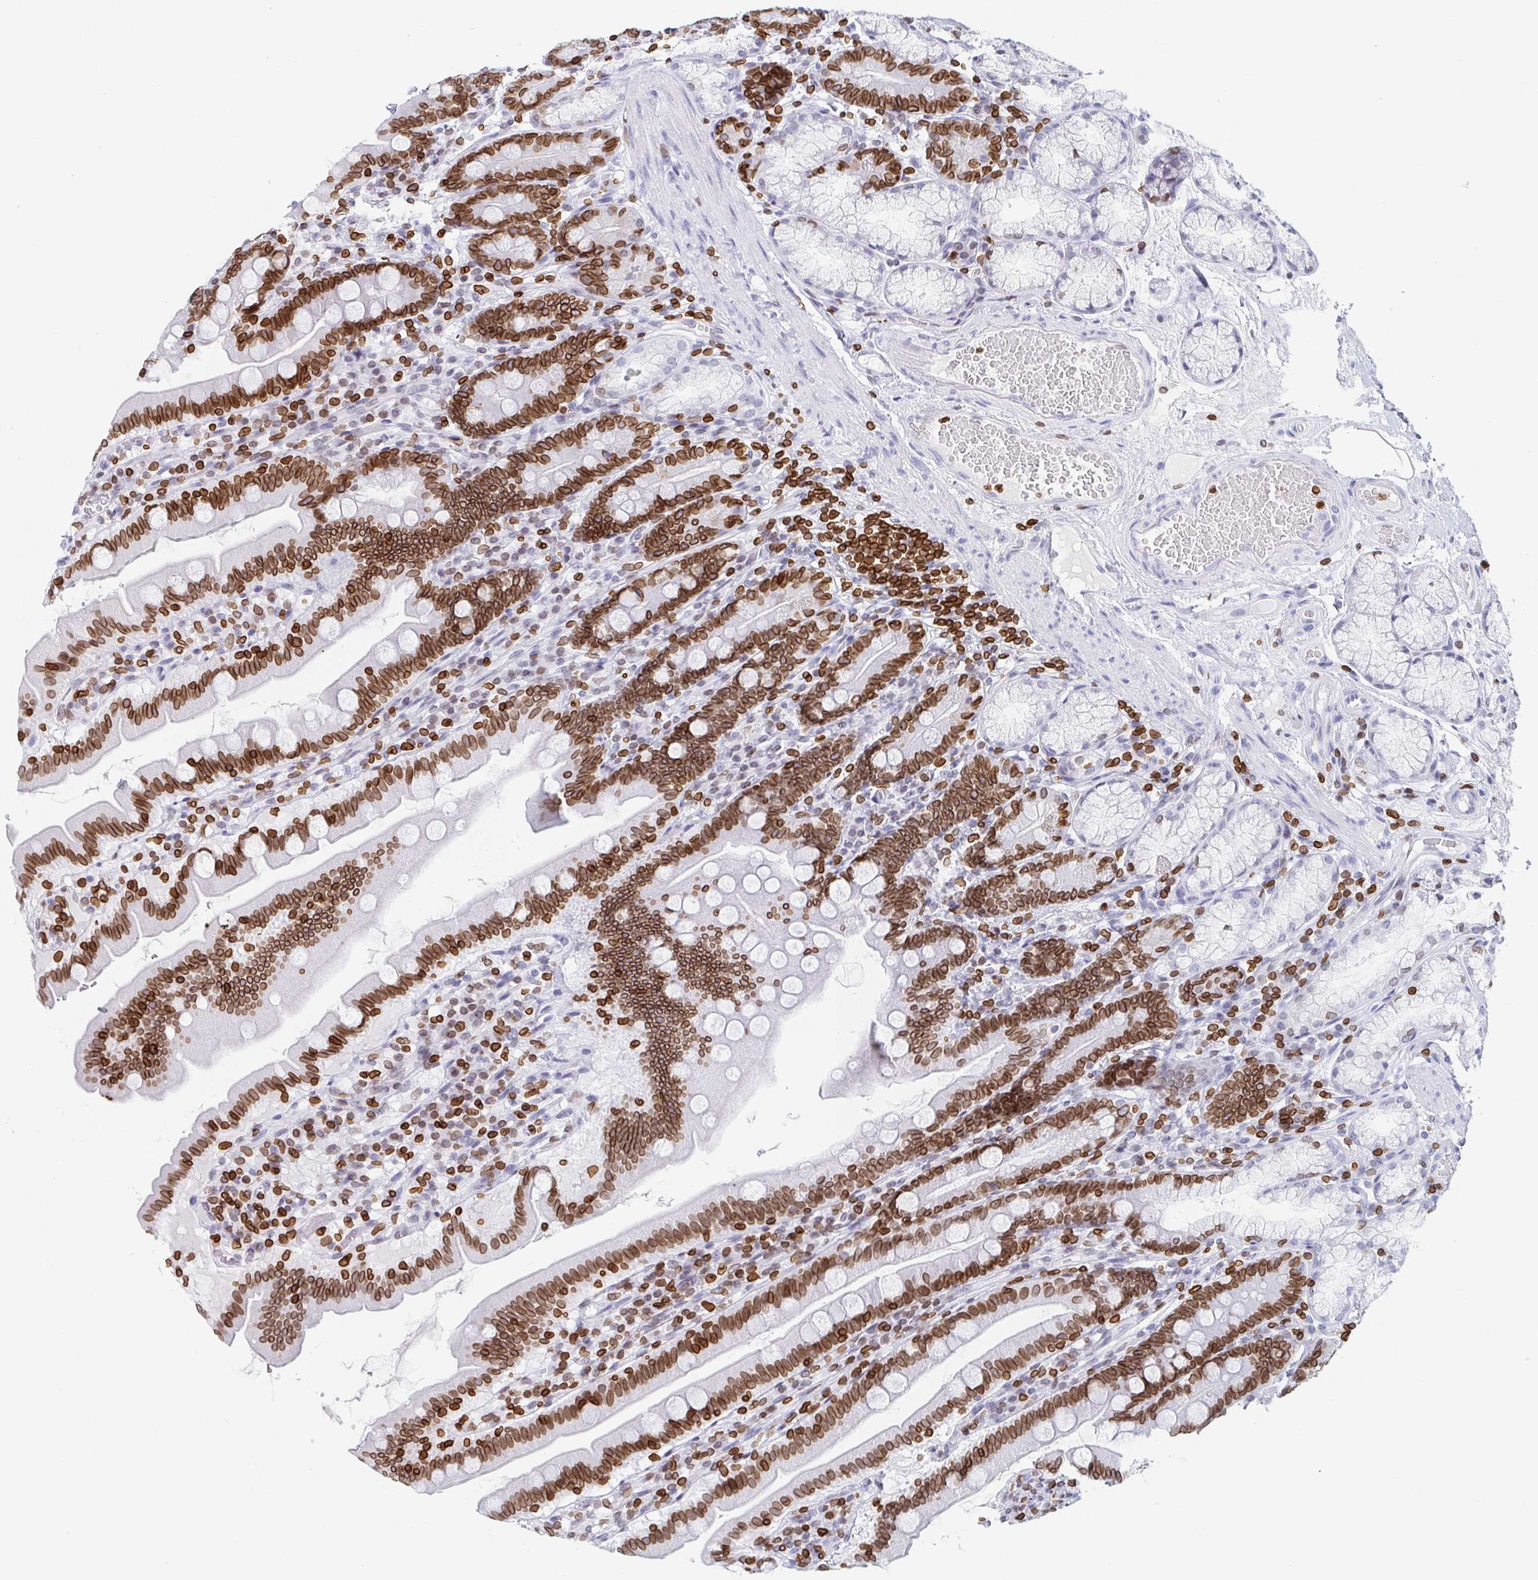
{"staining": {"intensity": "strong", "quantity": ">75%", "location": "cytoplasmic/membranous,nuclear"}, "tissue": "duodenum", "cell_type": "Glandular cells", "image_type": "normal", "snomed": [{"axis": "morphology", "description": "Normal tissue, NOS"}, {"axis": "topography", "description": "Duodenum"}], "caption": "Immunohistochemical staining of benign human duodenum demonstrates strong cytoplasmic/membranous,nuclear protein positivity in approximately >75% of glandular cells. (DAB IHC with brightfield microscopy, high magnification).", "gene": "BTBD7", "patient": {"sex": "female", "age": 67}}